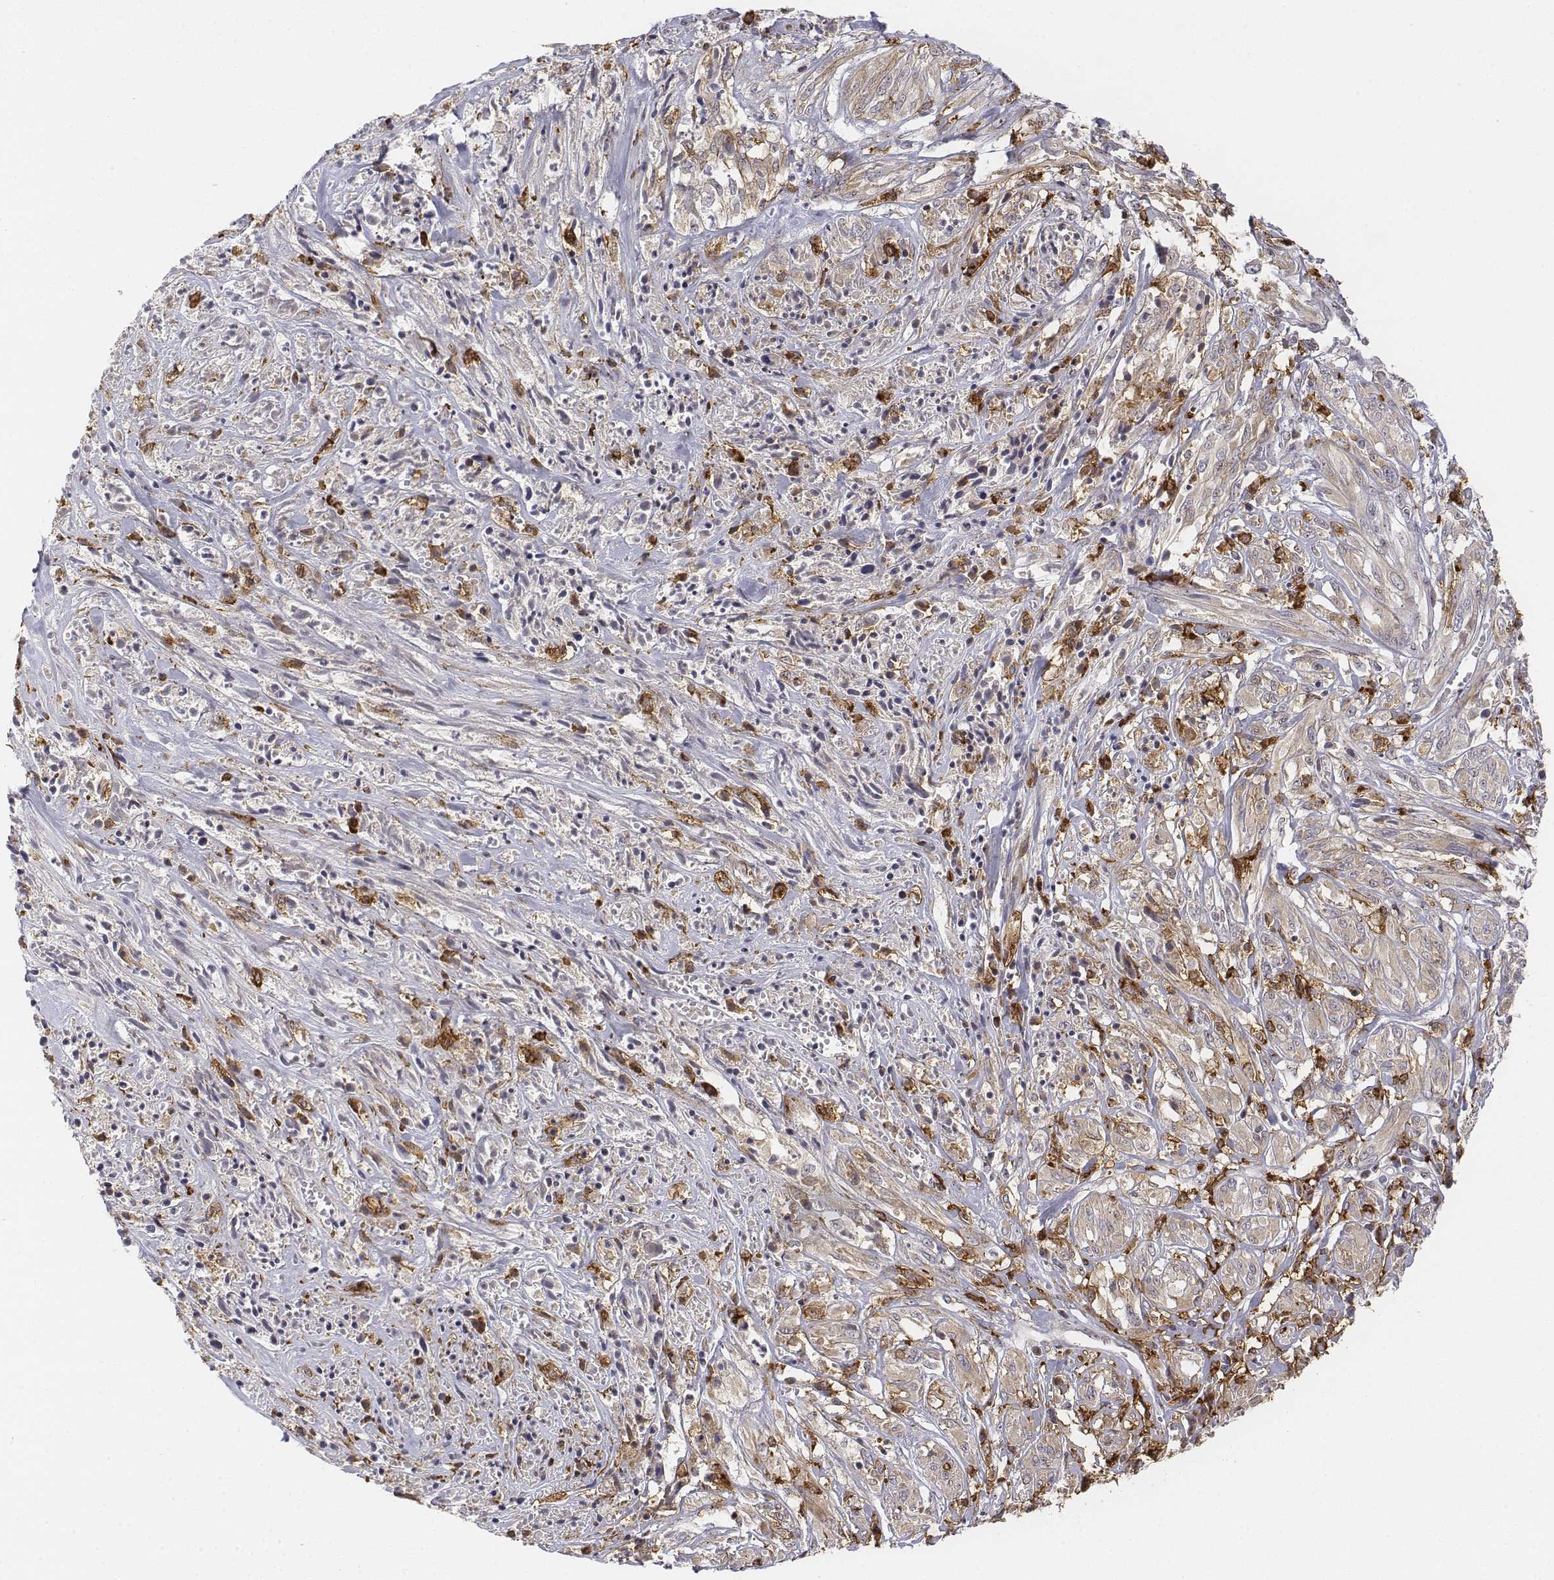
{"staining": {"intensity": "negative", "quantity": "none", "location": "none"}, "tissue": "melanoma", "cell_type": "Tumor cells", "image_type": "cancer", "snomed": [{"axis": "morphology", "description": "Malignant melanoma, NOS"}, {"axis": "topography", "description": "Skin"}], "caption": "IHC histopathology image of malignant melanoma stained for a protein (brown), which reveals no positivity in tumor cells.", "gene": "CD14", "patient": {"sex": "female", "age": 91}}